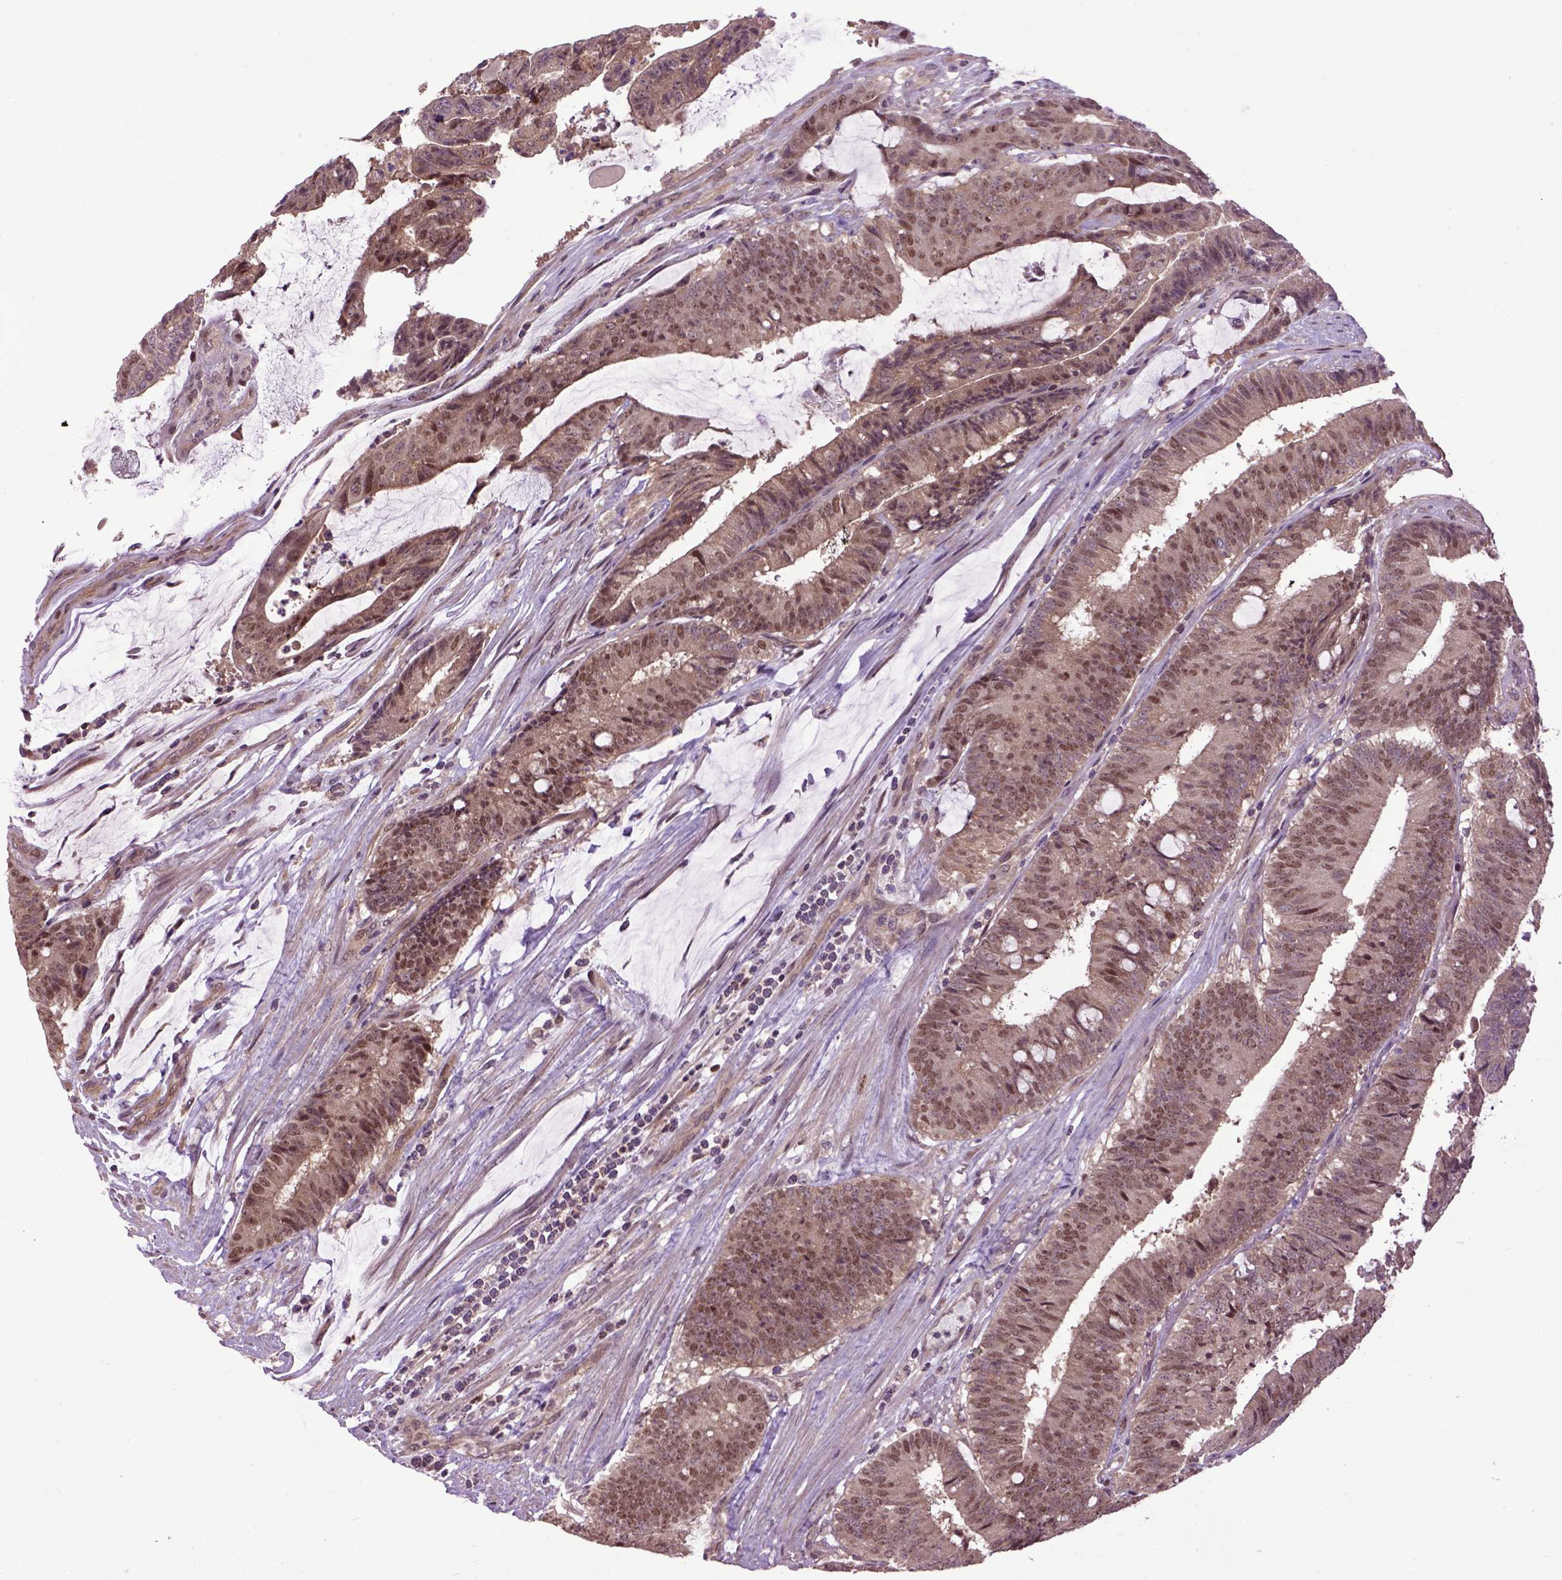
{"staining": {"intensity": "moderate", "quantity": ">75%", "location": "cytoplasmic/membranous,nuclear"}, "tissue": "colorectal cancer", "cell_type": "Tumor cells", "image_type": "cancer", "snomed": [{"axis": "morphology", "description": "Adenocarcinoma, NOS"}, {"axis": "topography", "description": "Colon"}], "caption": "Adenocarcinoma (colorectal) stained with a brown dye exhibits moderate cytoplasmic/membranous and nuclear positive positivity in approximately >75% of tumor cells.", "gene": "WDR48", "patient": {"sex": "female", "age": 43}}